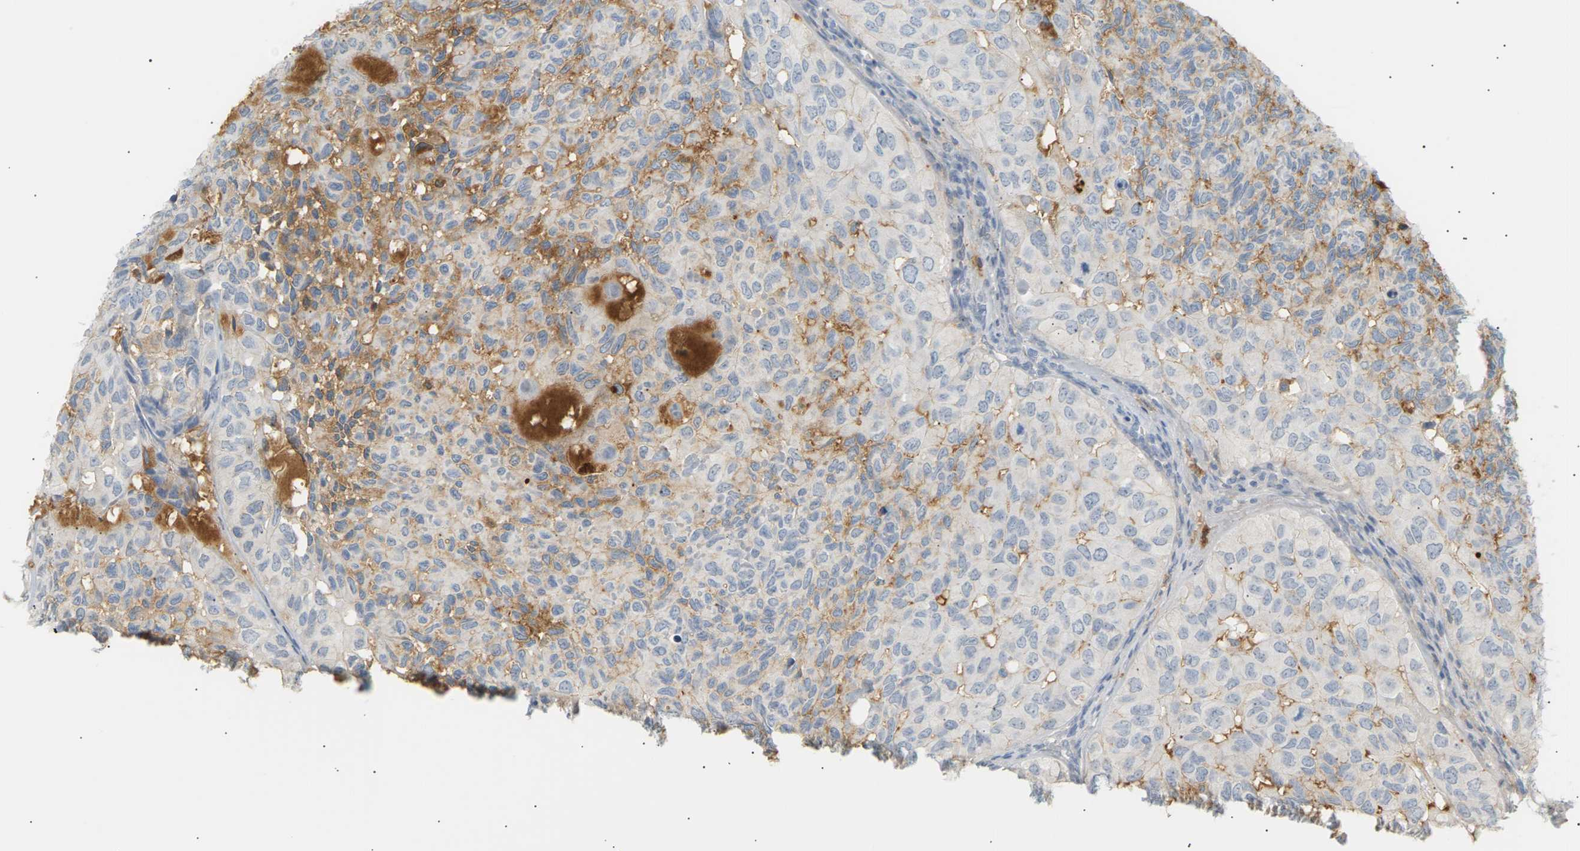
{"staining": {"intensity": "negative", "quantity": "none", "location": "none"}, "tissue": "head and neck cancer", "cell_type": "Tumor cells", "image_type": "cancer", "snomed": [{"axis": "morphology", "description": "Adenocarcinoma, NOS"}, {"axis": "topography", "description": "Salivary gland, NOS"}, {"axis": "topography", "description": "Head-Neck"}], "caption": "Immunohistochemical staining of human head and neck adenocarcinoma shows no significant staining in tumor cells.", "gene": "IGLC3", "patient": {"sex": "female", "age": 76}}